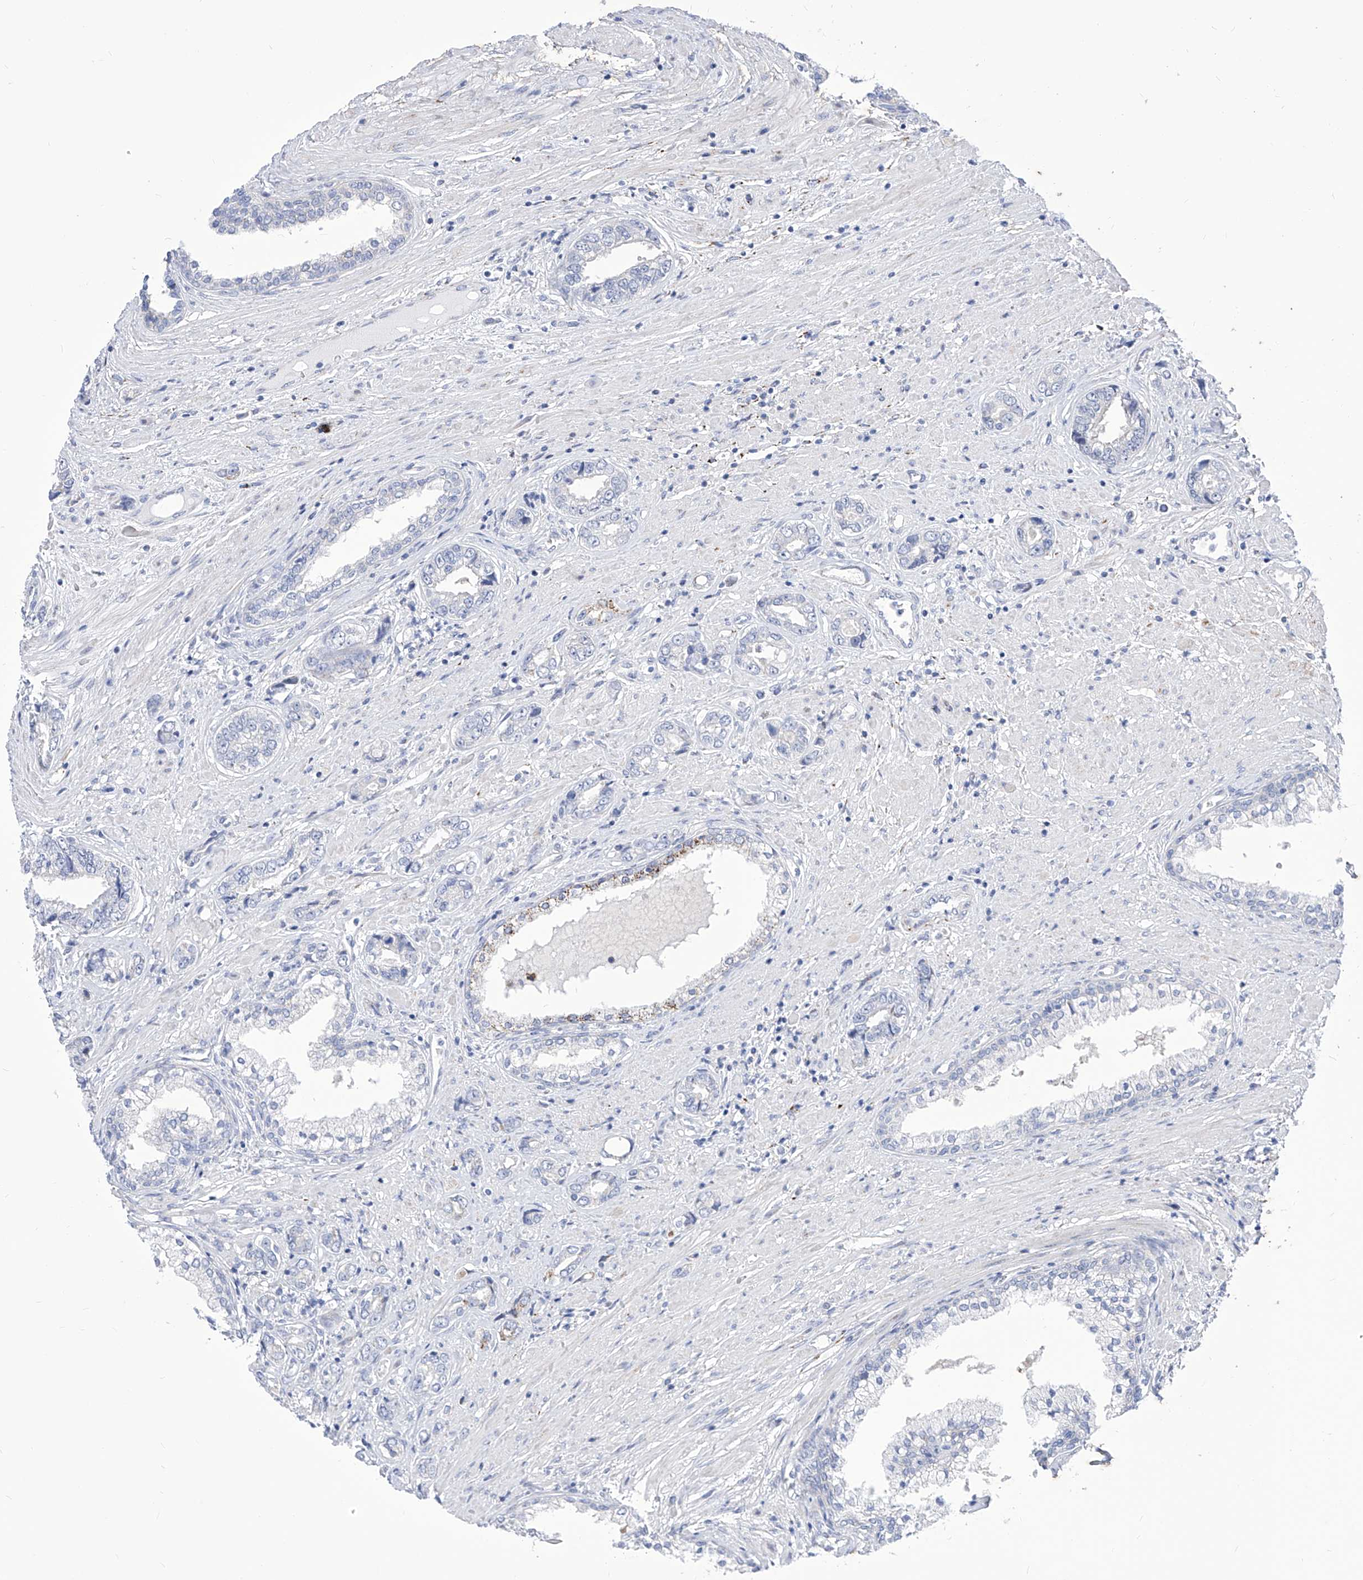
{"staining": {"intensity": "negative", "quantity": "none", "location": "none"}, "tissue": "prostate cancer", "cell_type": "Tumor cells", "image_type": "cancer", "snomed": [{"axis": "morphology", "description": "Adenocarcinoma, High grade"}, {"axis": "topography", "description": "Prostate"}], "caption": "Tumor cells show no significant protein expression in prostate cancer (high-grade adenocarcinoma).", "gene": "C1orf87", "patient": {"sex": "male", "age": 61}}